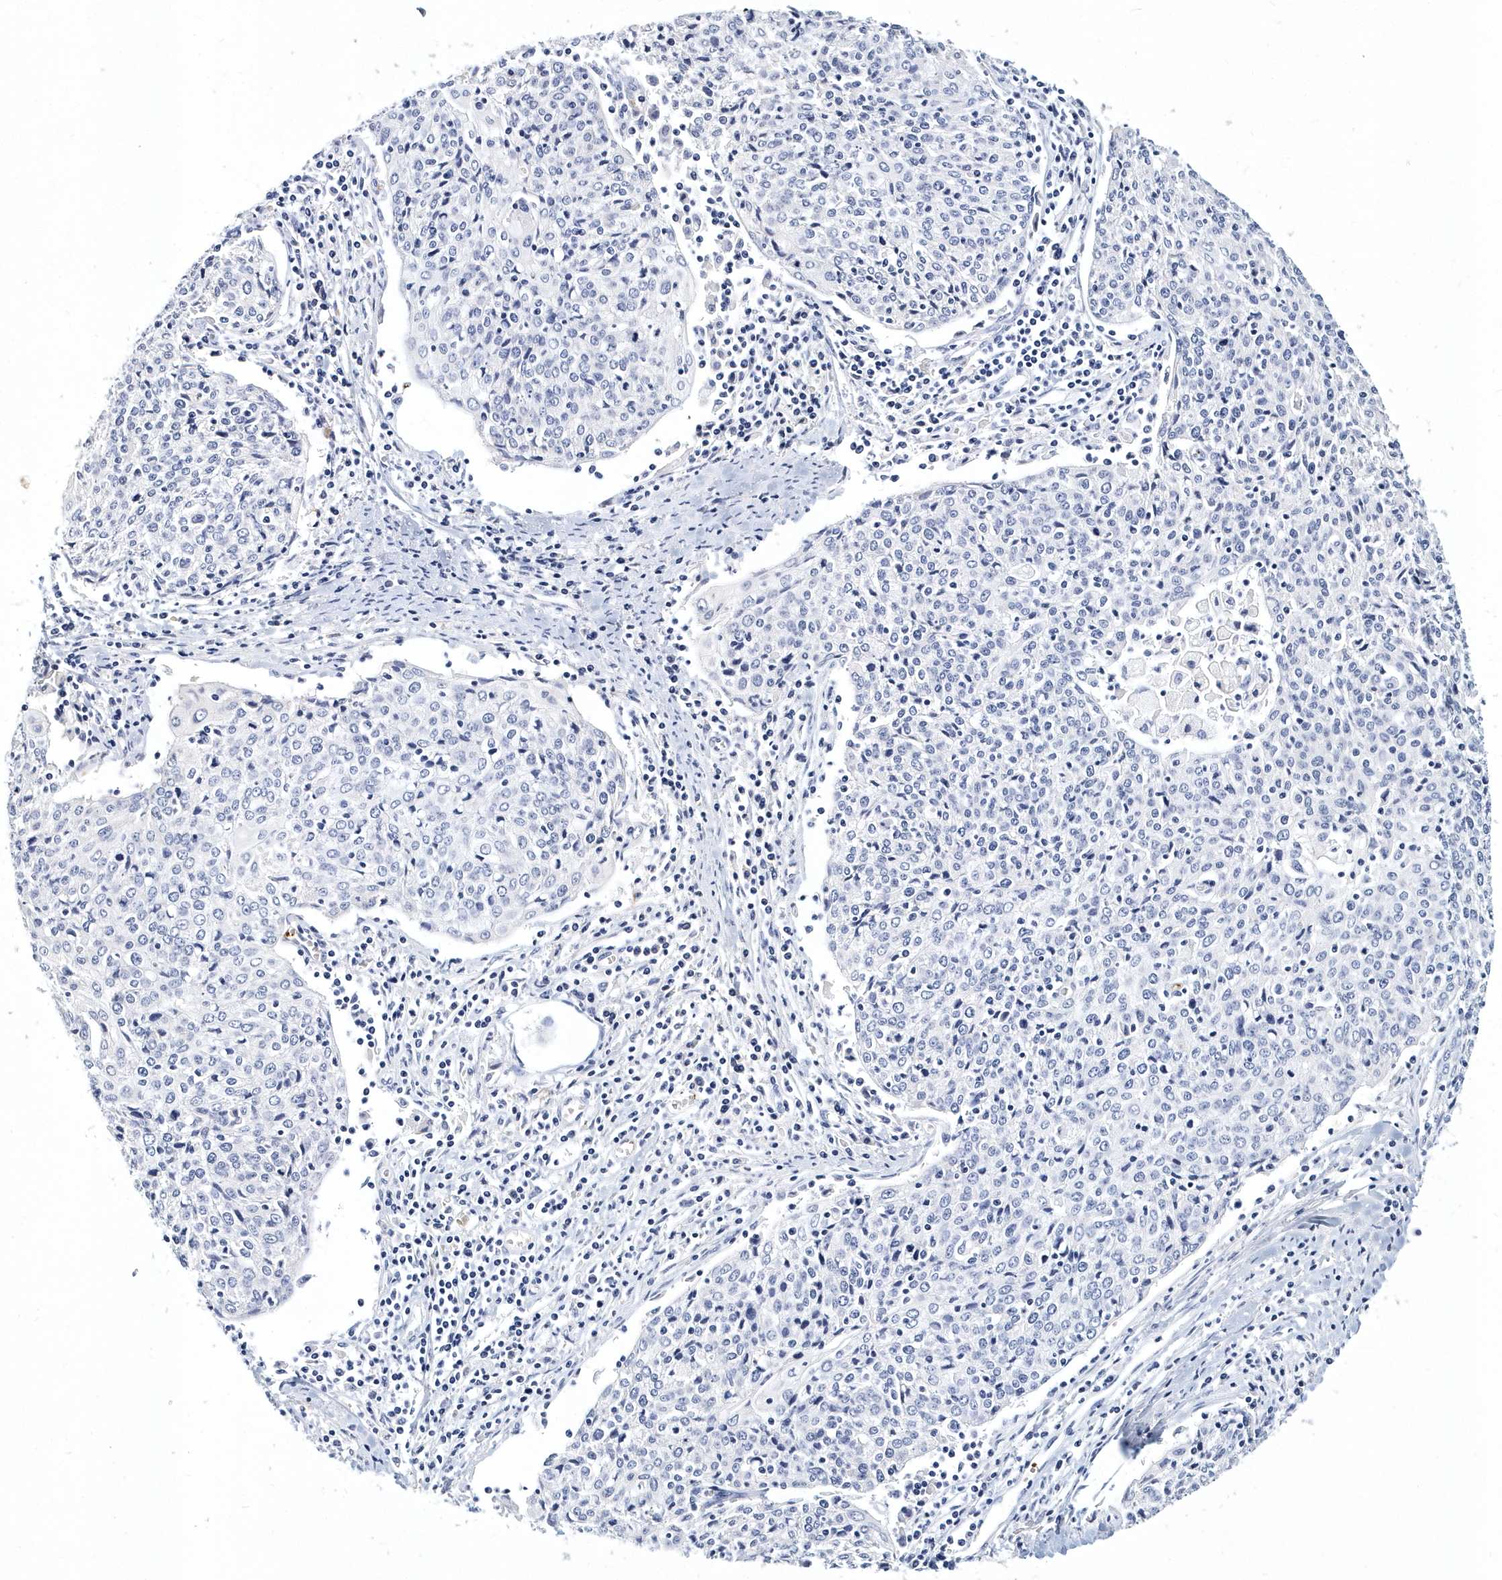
{"staining": {"intensity": "negative", "quantity": "none", "location": "none"}, "tissue": "cervical cancer", "cell_type": "Tumor cells", "image_type": "cancer", "snomed": [{"axis": "morphology", "description": "Squamous cell carcinoma, NOS"}, {"axis": "topography", "description": "Cervix"}], "caption": "Immunohistochemistry (IHC) of human cervical cancer (squamous cell carcinoma) shows no positivity in tumor cells.", "gene": "ITGA2B", "patient": {"sex": "female", "age": 48}}